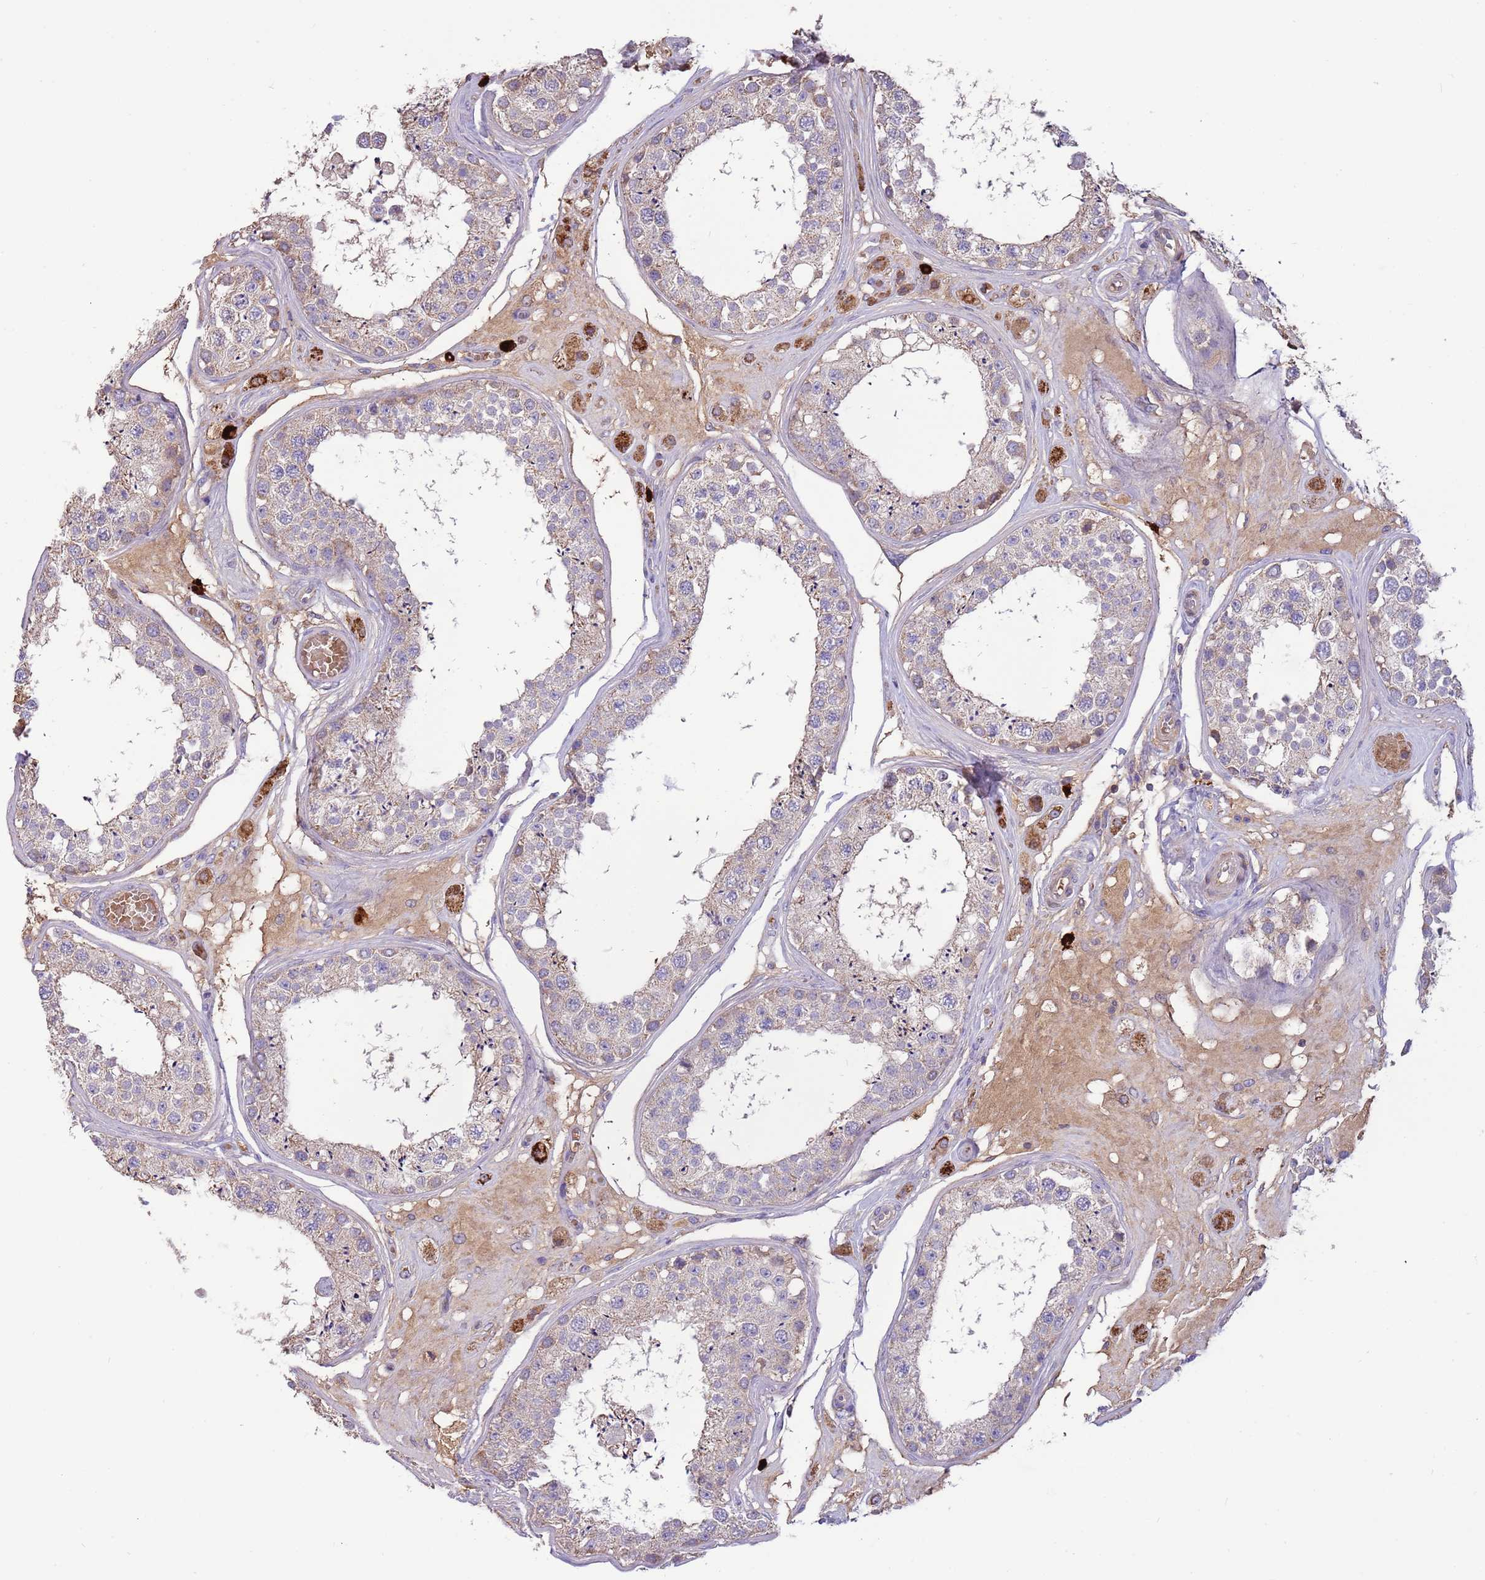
{"staining": {"intensity": "weak", "quantity": "25%-75%", "location": "cytoplasmic/membranous"}, "tissue": "testis", "cell_type": "Cells in seminiferous ducts", "image_type": "normal", "snomed": [{"axis": "morphology", "description": "Normal tissue, NOS"}, {"axis": "topography", "description": "Testis"}], "caption": "Brown immunohistochemical staining in unremarkable human testis demonstrates weak cytoplasmic/membranous staining in about 25%-75% of cells in seminiferous ducts.", "gene": "TRMO", "patient": {"sex": "male", "age": 25}}